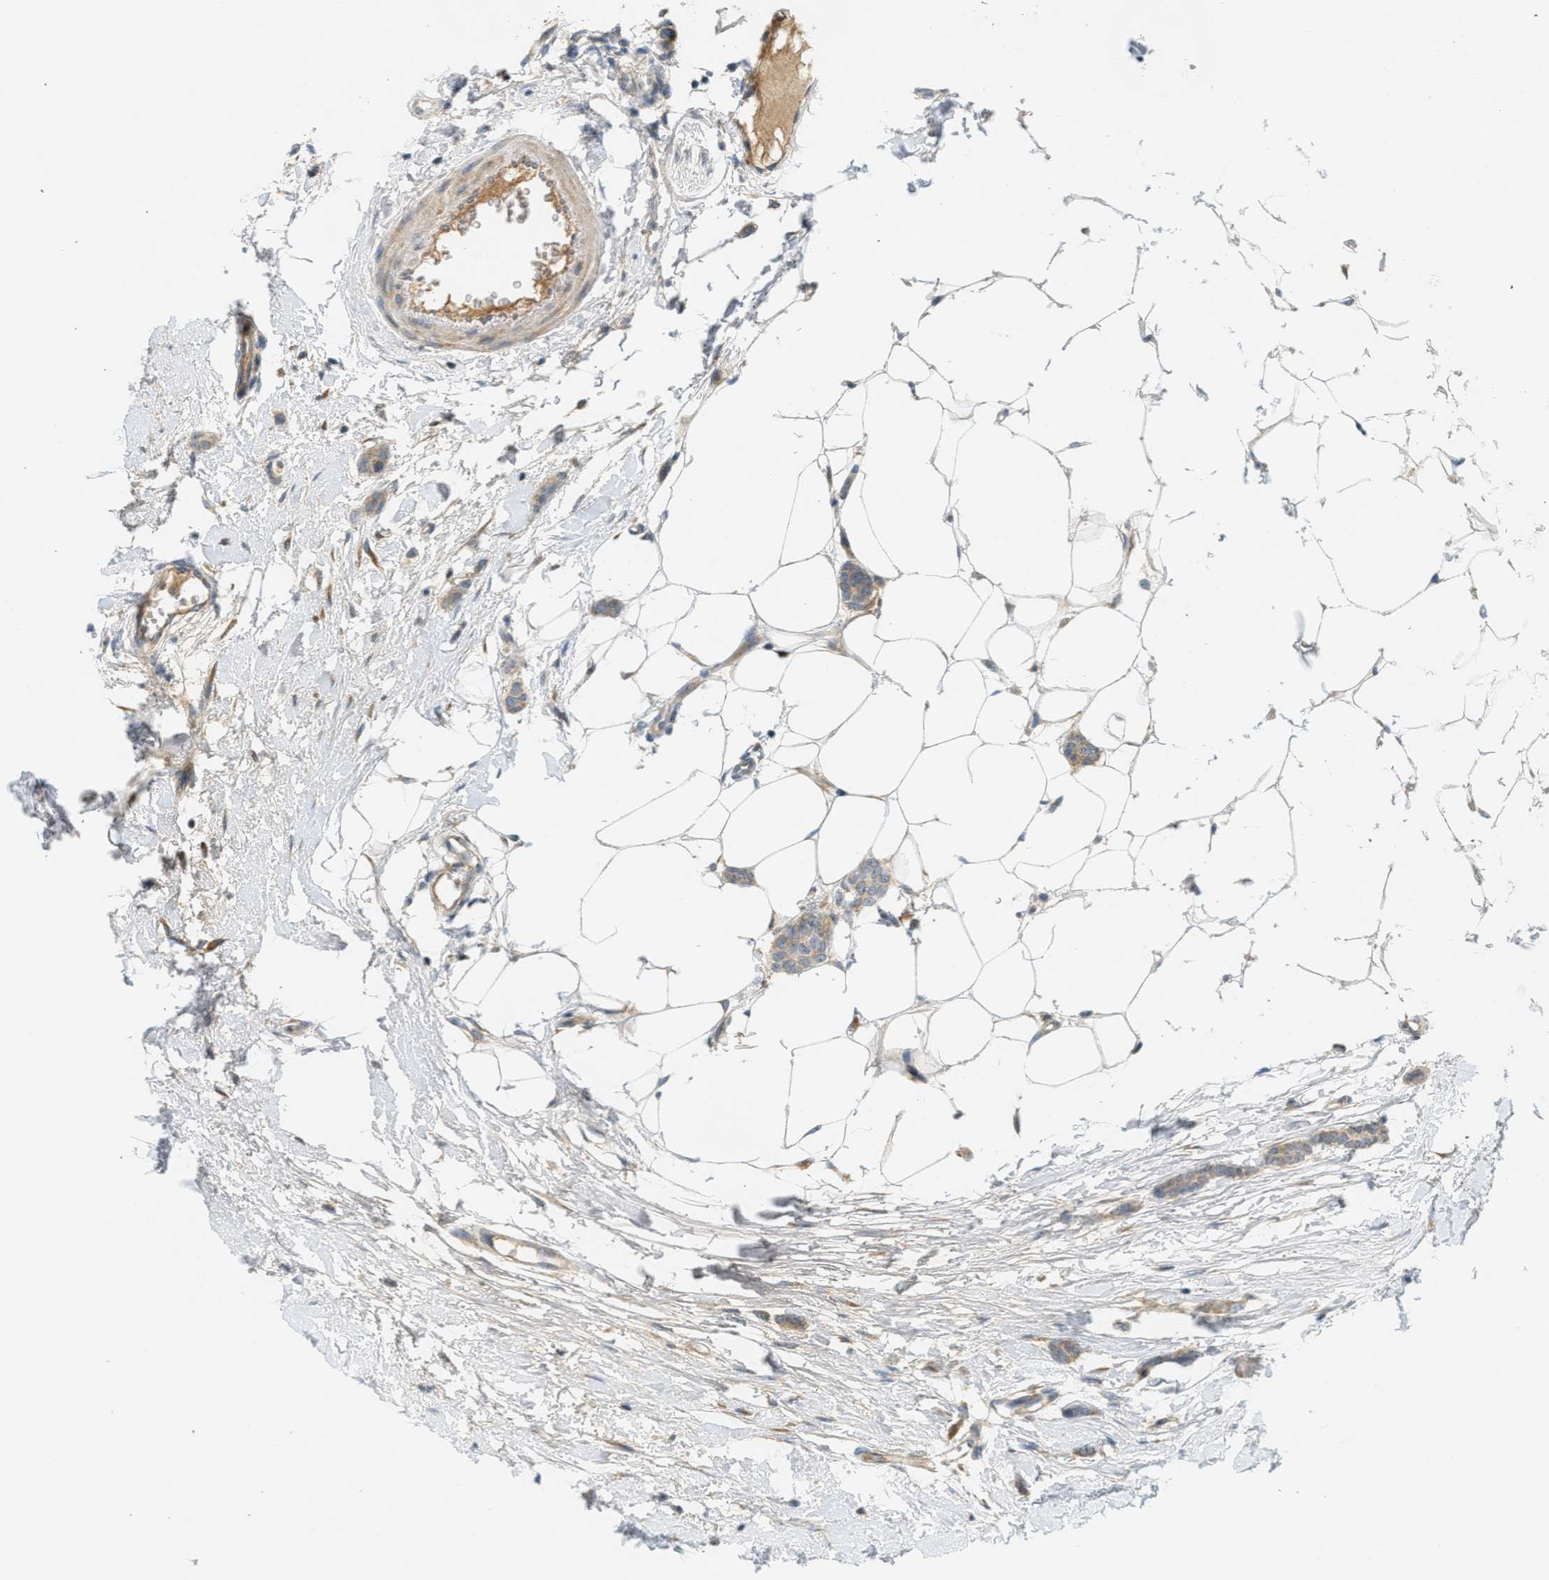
{"staining": {"intensity": "weak", "quantity": ">75%", "location": "cytoplasmic/membranous"}, "tissue": "breast cancer", "cell_type": "Tumor cells", "image_type": "cancer", "snomed": [{"axis": "morphology", "description": "Lobular carcinoma"}, {"axis": "topography", "description": "Skin"}, {"axis": "topography", "description": "Breast"}], "caption": "Protein expression analysis of human breast cancer reveals weak cytoplasmic/membranous expression in about >75% of tumor cells.", "gene": "PROC", "patient": {"sex": "female", "age": 46}}